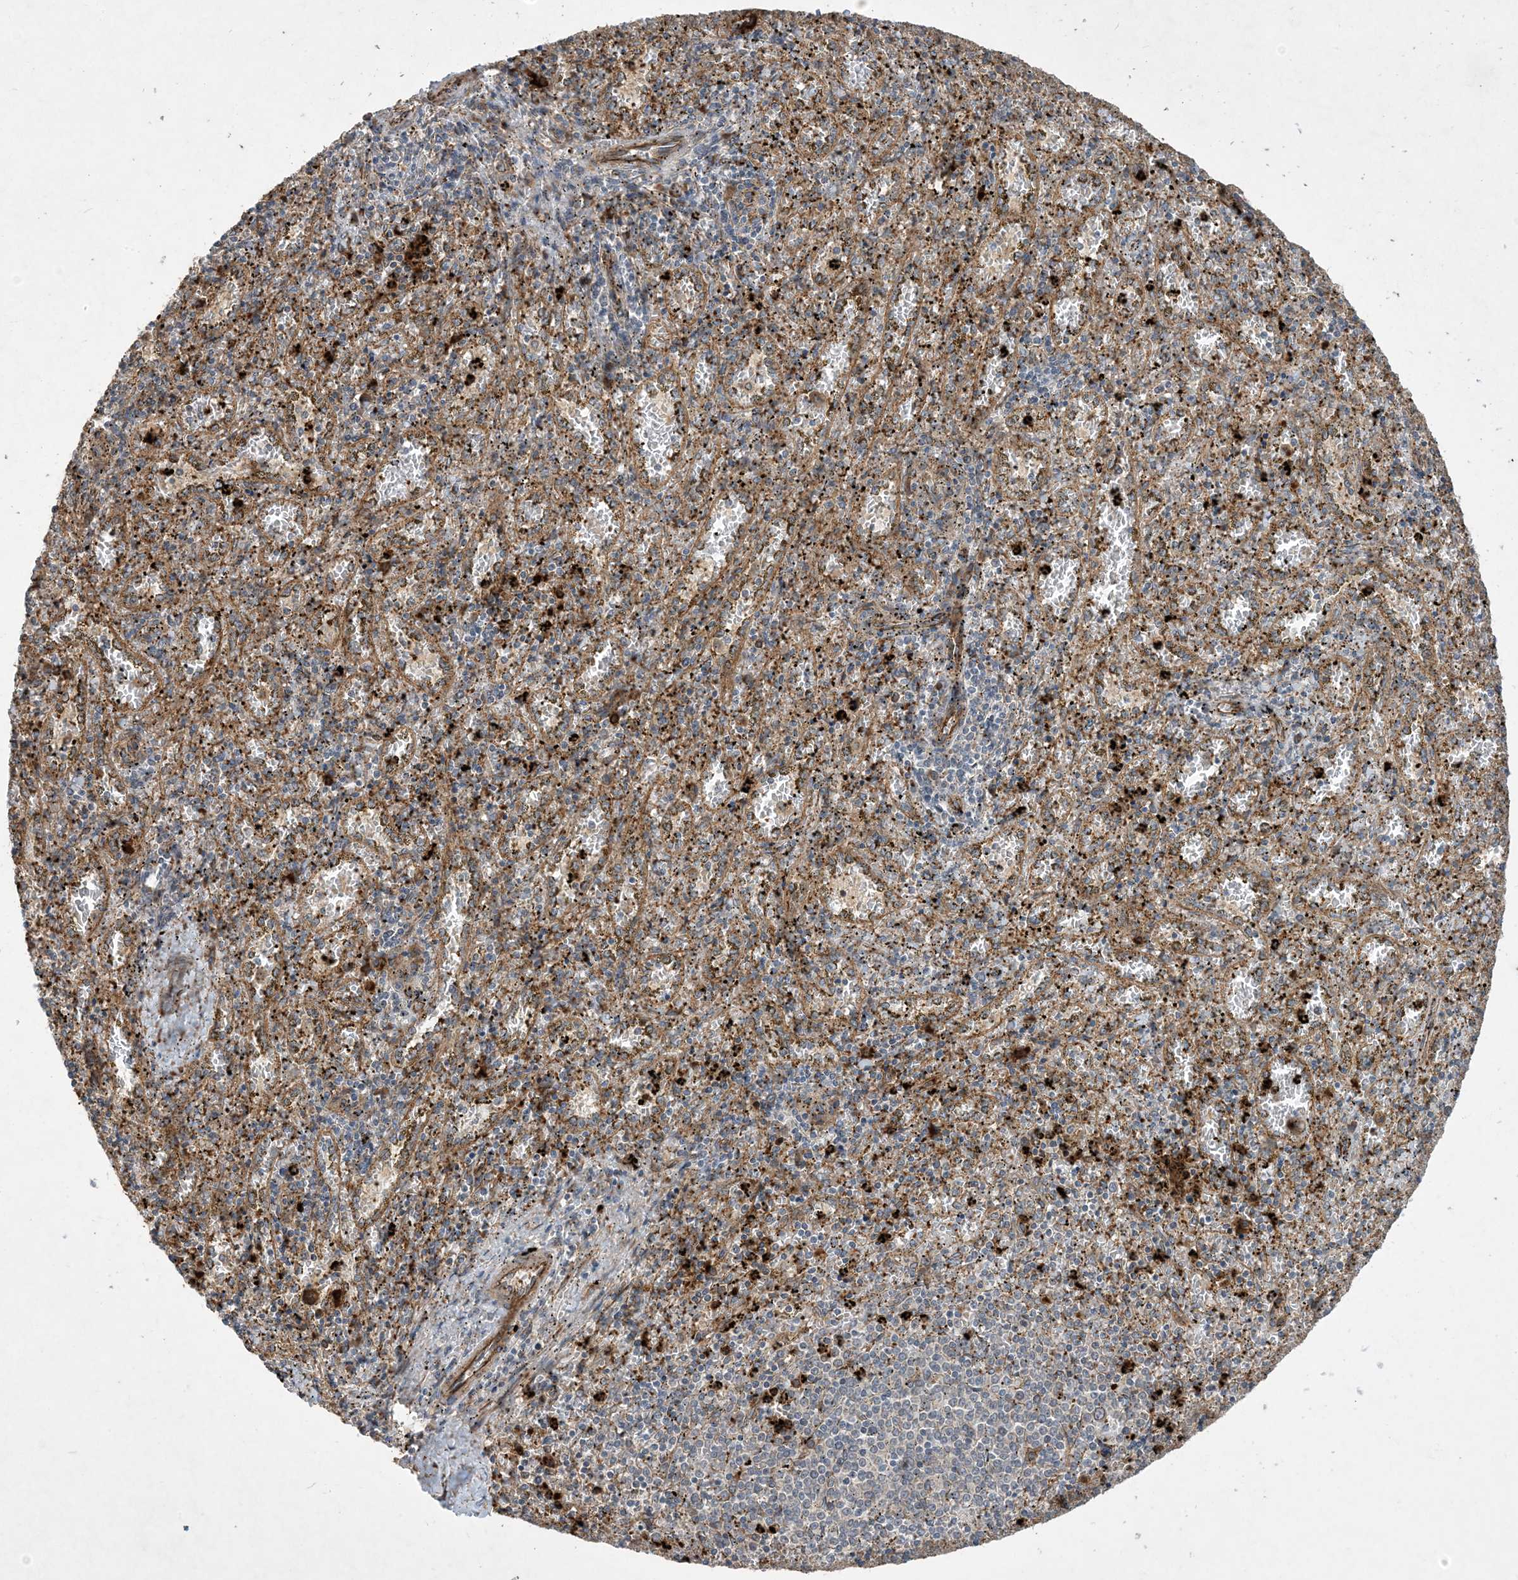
{"staining": {"intensity": "strong", "quantity": "25%-75%", "location": "cytoplasmic/membranous"}, "tissue": "spleen", "cell_type": "Cells in red pulp", "image_type": "normal", "snomed": [{"axis": "morphology", "description": "Normal tissue, NOS"}, {"axis": "topography", "description": "Spleen"}], "caption": "Spleen stained for a protein reveals strong cytoplasmic/membranous positivity in cells in red pulp. (DAB IHC, brown staining for protein, blue staining for nuclei).", "gene": "OTOP1", "patient": {"sex": "male", "age": 11}}